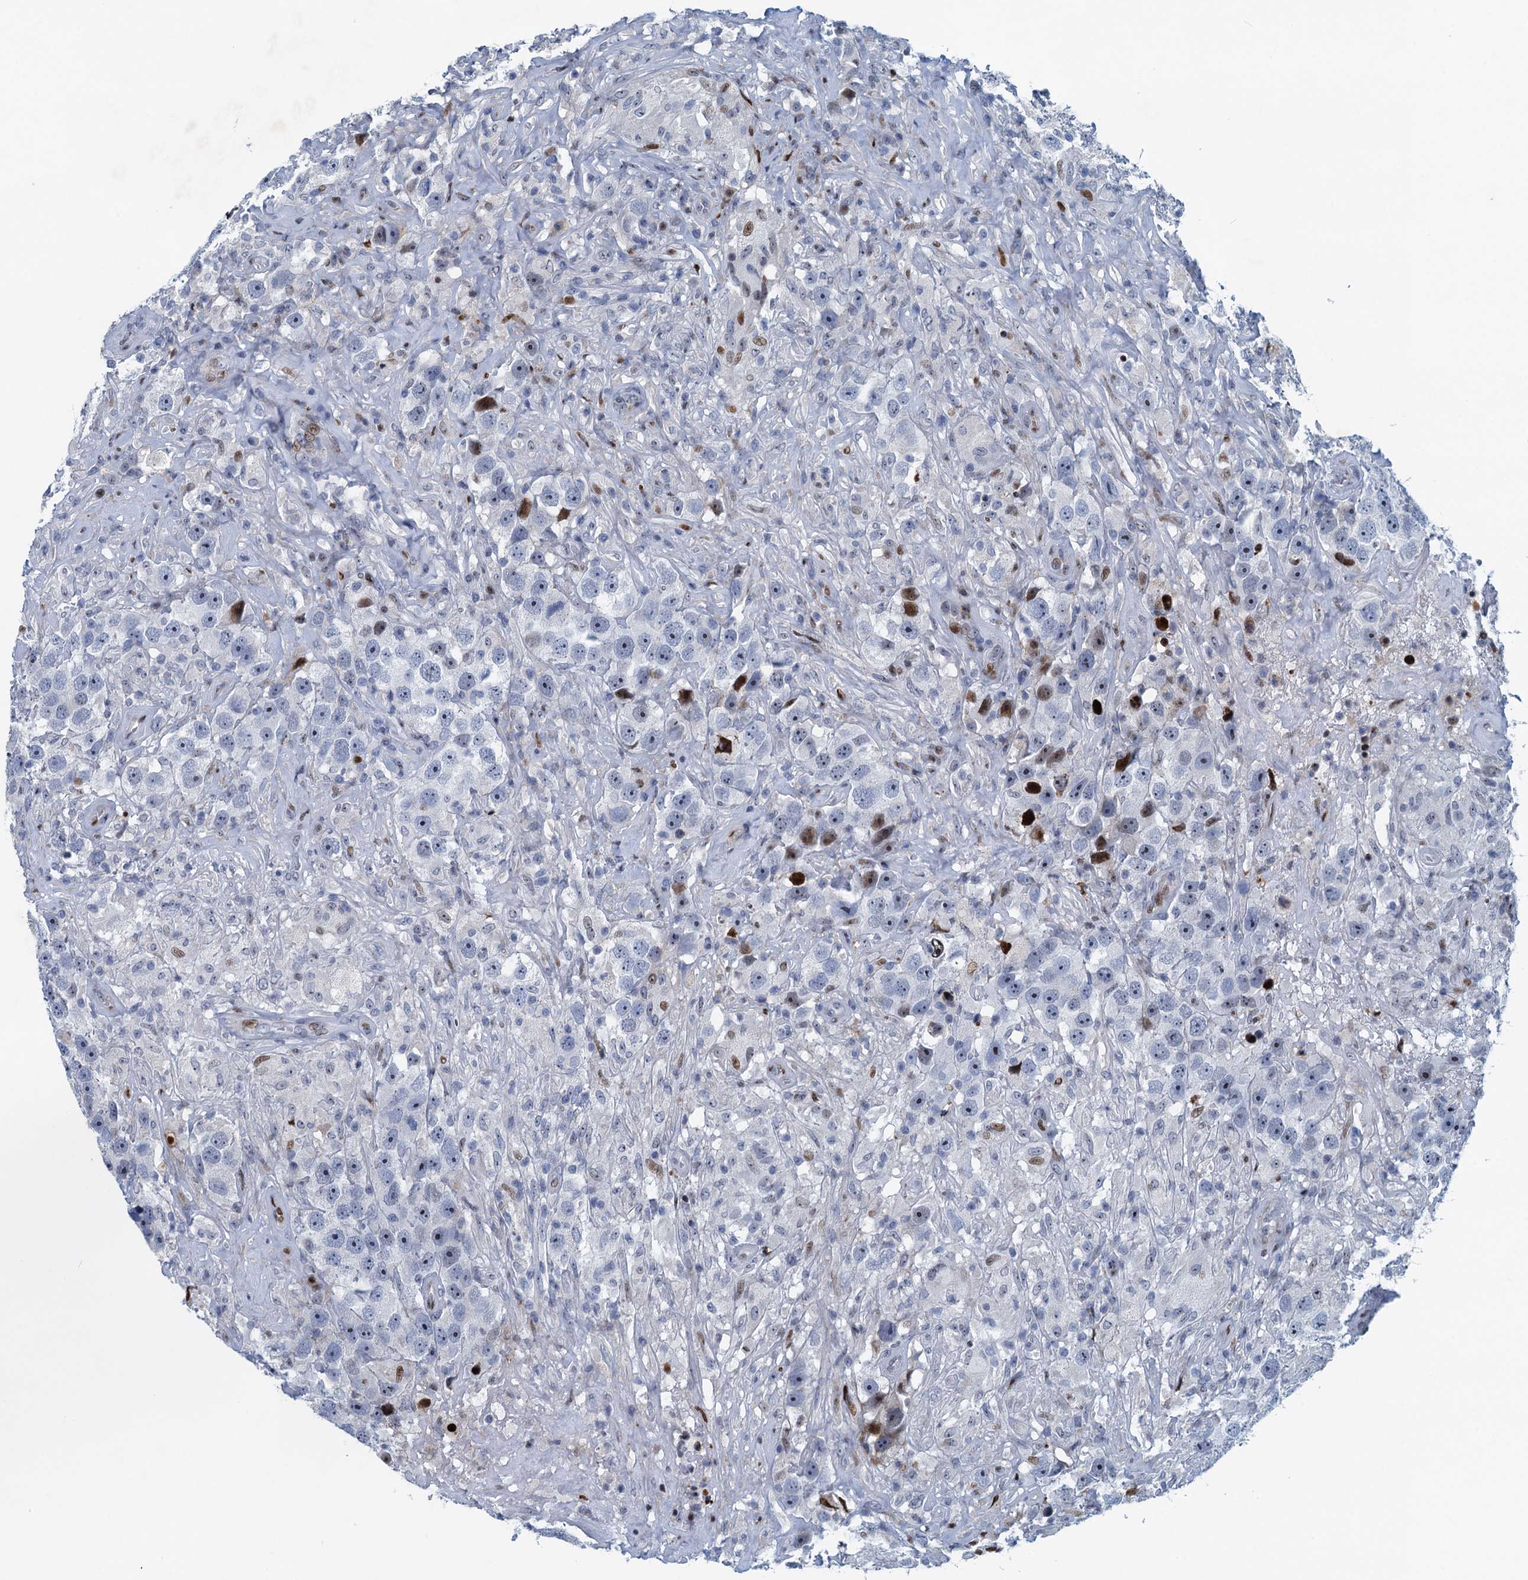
{"staining": {"intensity": "moderate", "quantity": "<25%", "location": "nuclear"}, "tissue": "testis cancer", "cell_type": "Tumor cells", "image_type": "cancer", "snomed": [{"axis": "morphology", "description": "Seminoma, NOS"}, {"axis": "topography", "description": "Testis"}], "caption": "This is an image of immunohistochemistry (IHC) staining of testis cancer (seminoma), which shows moderate positivity in the nuclear of tumor cells.", "gene": "ANKRD13D", "patient": {"sex": "male", "age": 49}}